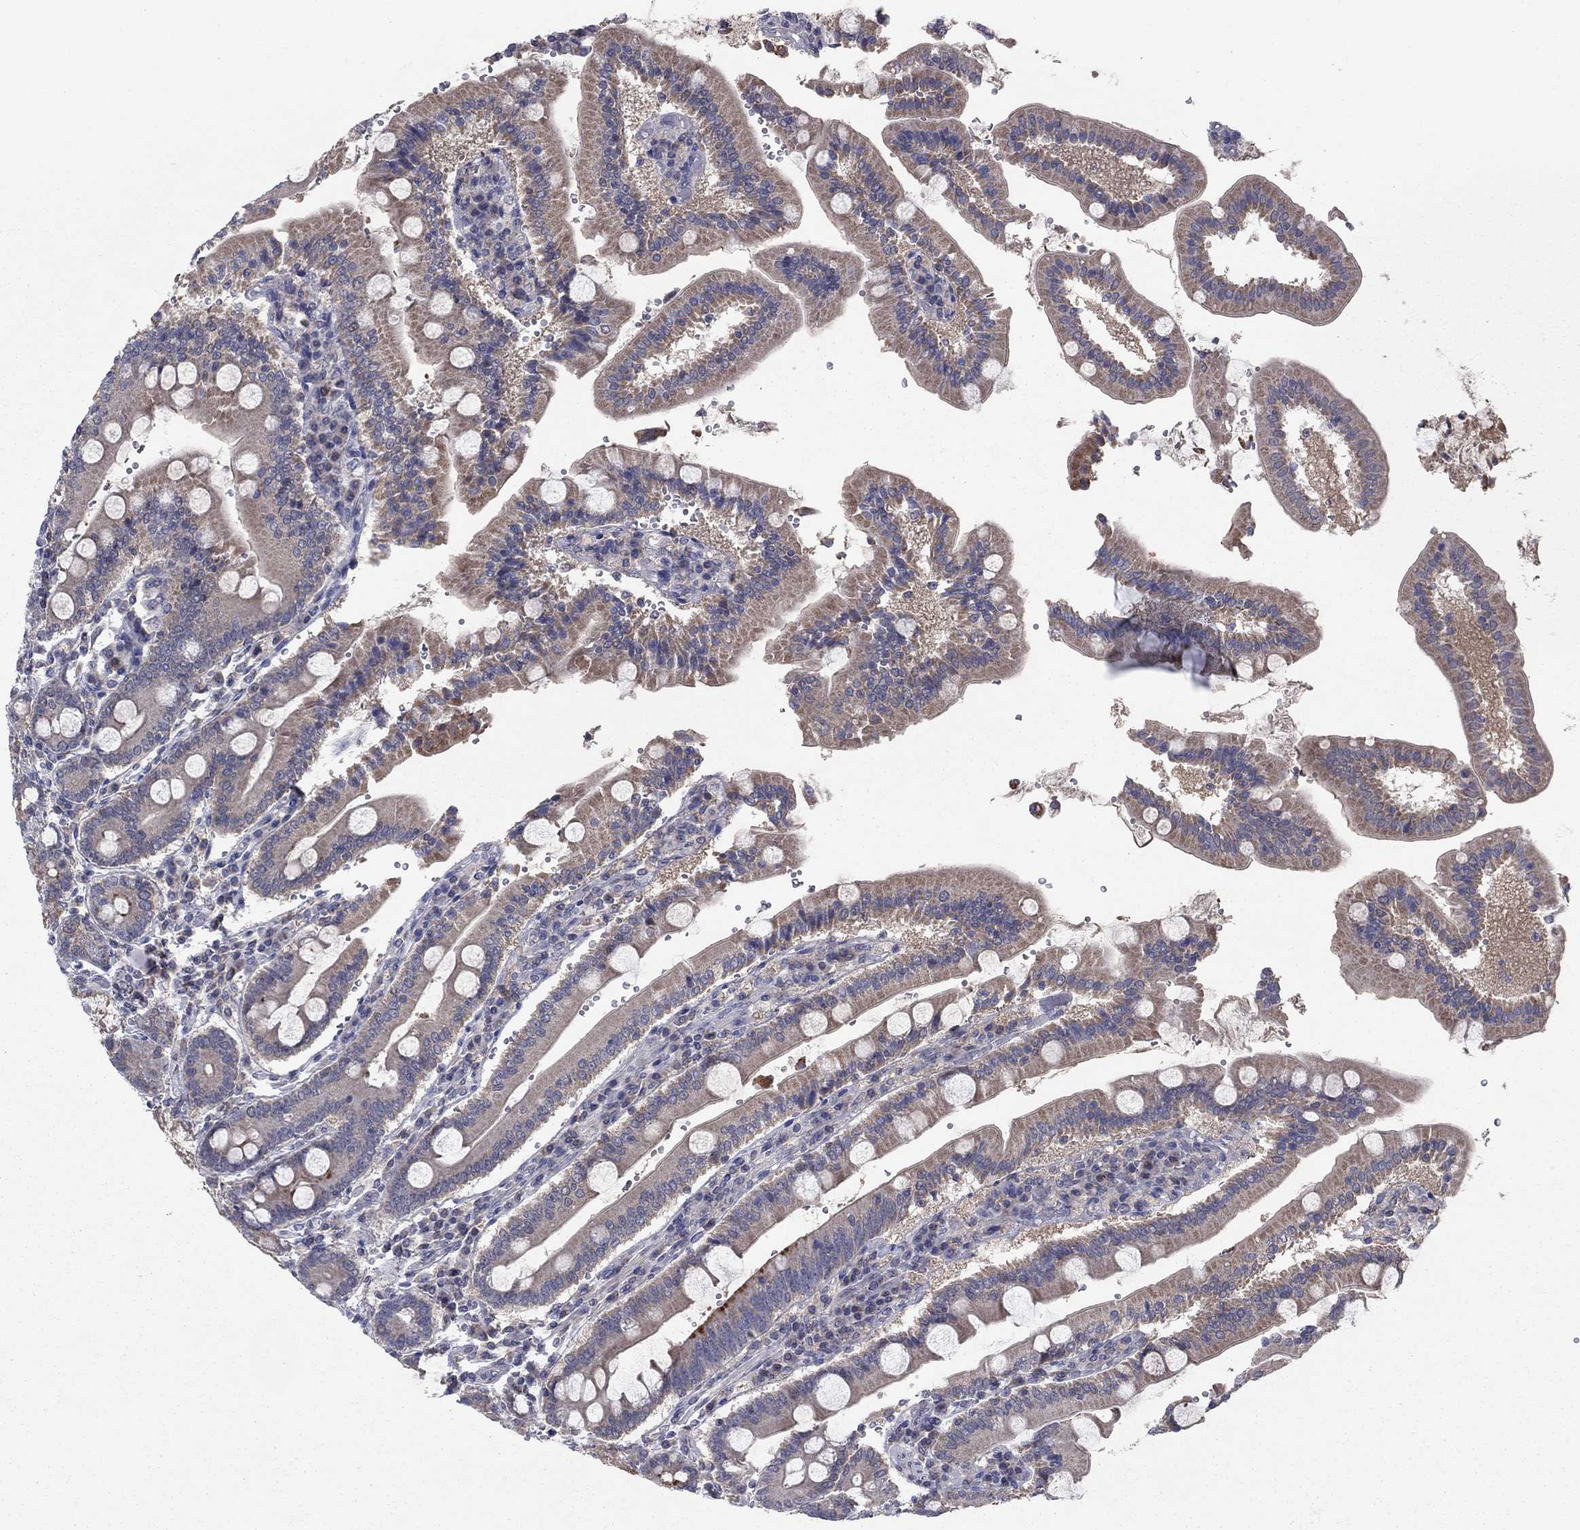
{"staining": {"intensity": "strong", "quantity": "<25%", "location": "cytoplasmic/membranous"}, "tissue": "duodenum", "cell_type": "Glandular cells", "image_type": "normal", "snomed": [{"axis": "morphology", "description": "Normal tissue, NOS"}, {"axis": "topography", "description": "Duodenum"}], "caption": "A brown stain shows strong cytoplasmic/membranous staining of a protein in glandular cells of unremarkable human duodenum.", "gene": "GRHPR", "patient": {"sex": "female", "age": 62}}